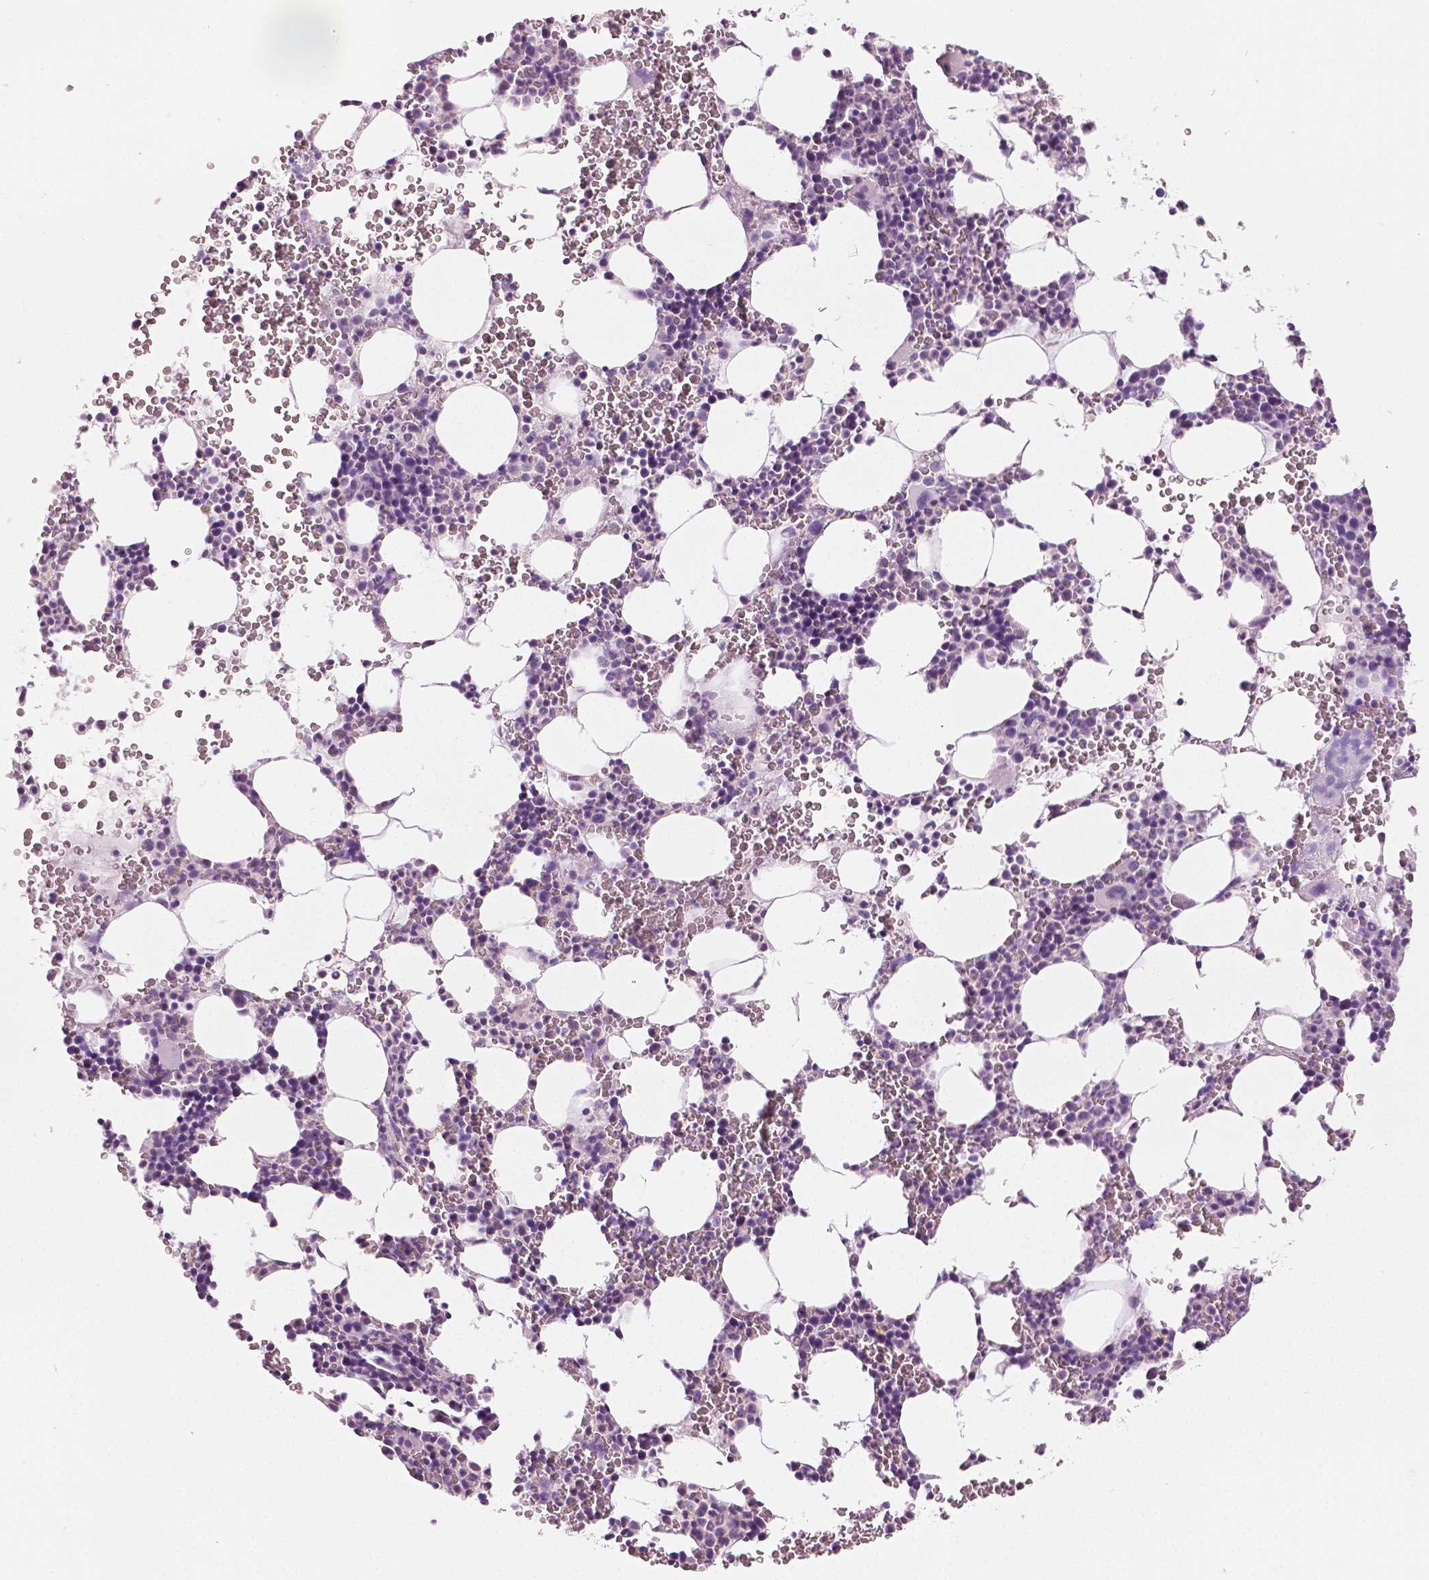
{"staining": {"intensity": "negative", "quantity": "none", "location": "none"}, "tissue": "bone marrow", "cell_type": "Hematopoietic cells", "image_type": "normal", "snomed": [{"axis": "morphology", "description": "Normal tissue, NOS"}, {"axis": "topography", "description": "Bone marrow"}], "caption": "This is an immunohistochemistry (IHC) photomicrograph of benign bone marrow. There is no expression in hematopoietic cells.", "gene": "TKFC", "patient": {"sex": "male", "age": 82}}